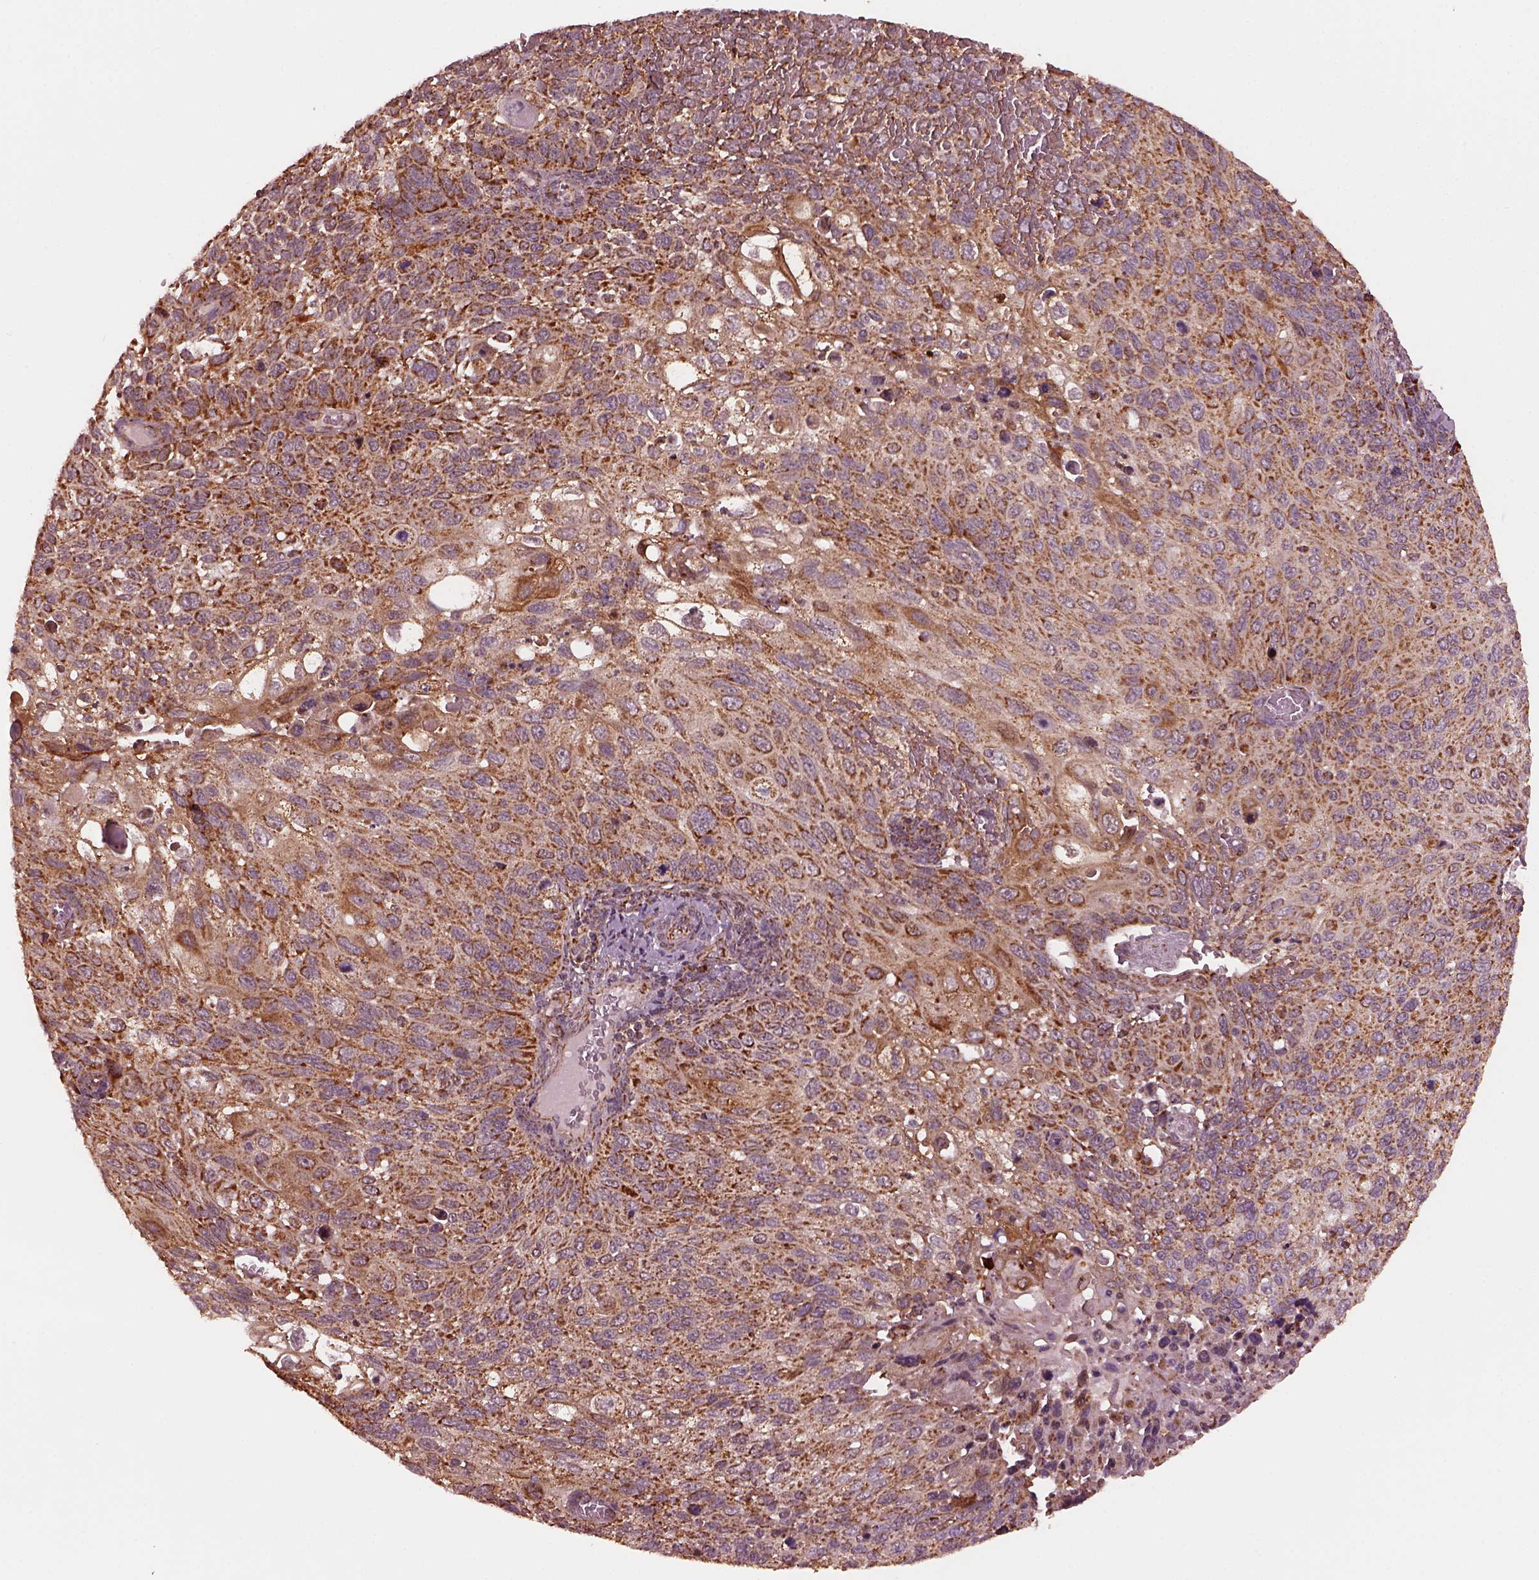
{"staining": {"intensity": "strong", "quantity": "25%-75%", "location": "cytoplasmic/membranous"}, "tissue": "cervical cancer", "cell_type": "Tumor cells", "image_type": "cancer", "snomed": [{"axis": "morphology", "description": "Squamous cell carcinoma, NOS"}, {"axis": "topography", "description": "Cervix"}], "caption": "Protein expression analysis of human cervical cancer (squamous cell carcinoma) reveals strong cytoplasmic/membranous staining in about 25%-75% of tumor cells. (DAB IHC, brown staining for protein, blue staining for nuclei).", "gene": "NDUFB10", "patient": {"sex": "female", "age": 70}}